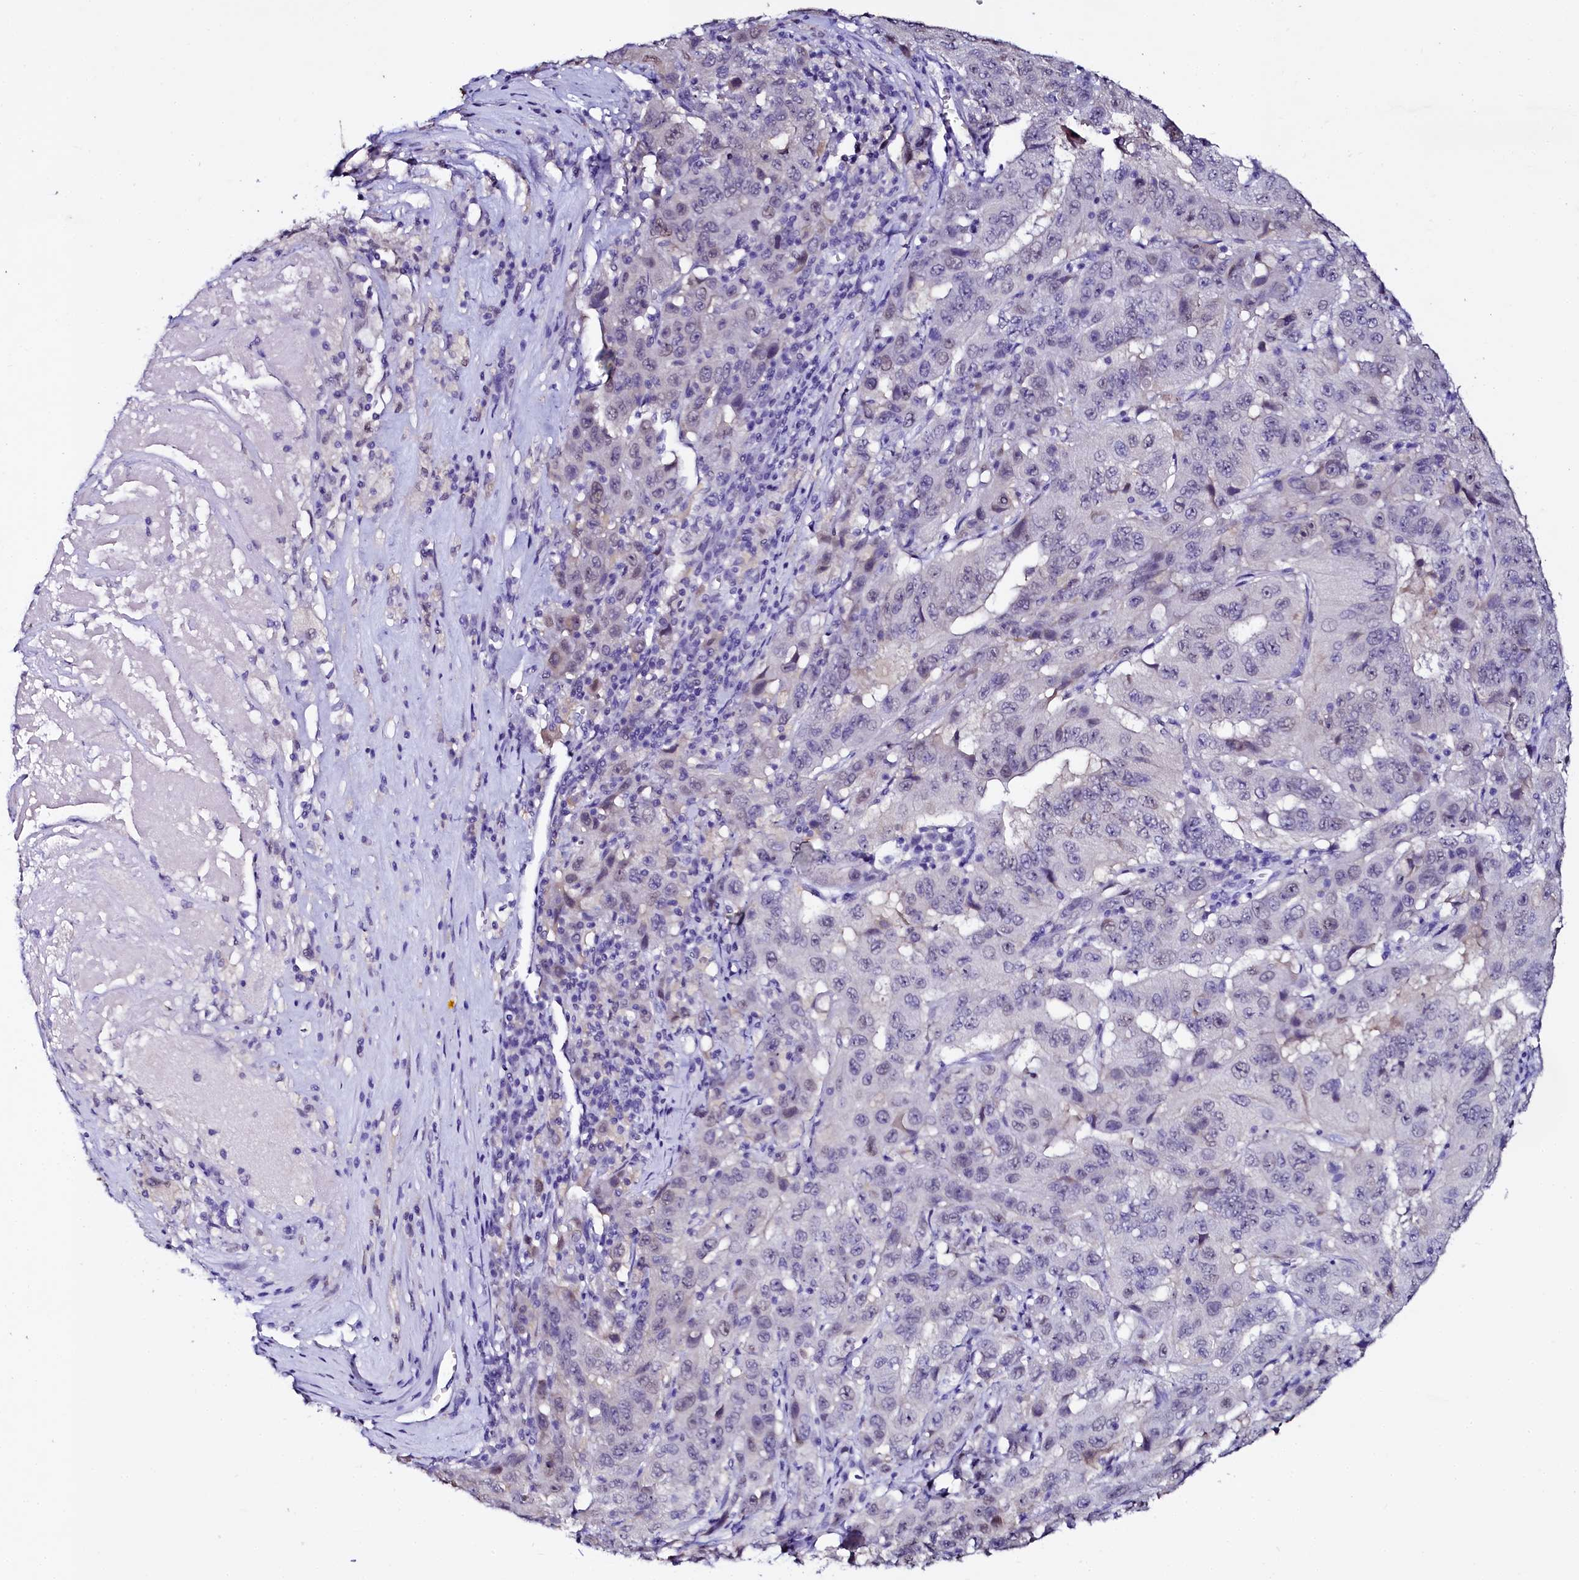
{"staining": {"intensity": "negative", "quantity": "none", "location": "none"}, "tissue": "pancreatic cancer", "cell_type": "Tumor cells", "image_type": "cancer", "snomed": [{"axis": "morphology", "description": "Adenocarcinoma, NOS"}, {"axis": "topography", "description": "Pancreas"}], "caption": "Tumor cells are negative for brown protein staining in pancreatic cancer (adenocarcinoma).", "gene": "SORD", "patient": {"sex": "male", "age": 63}}